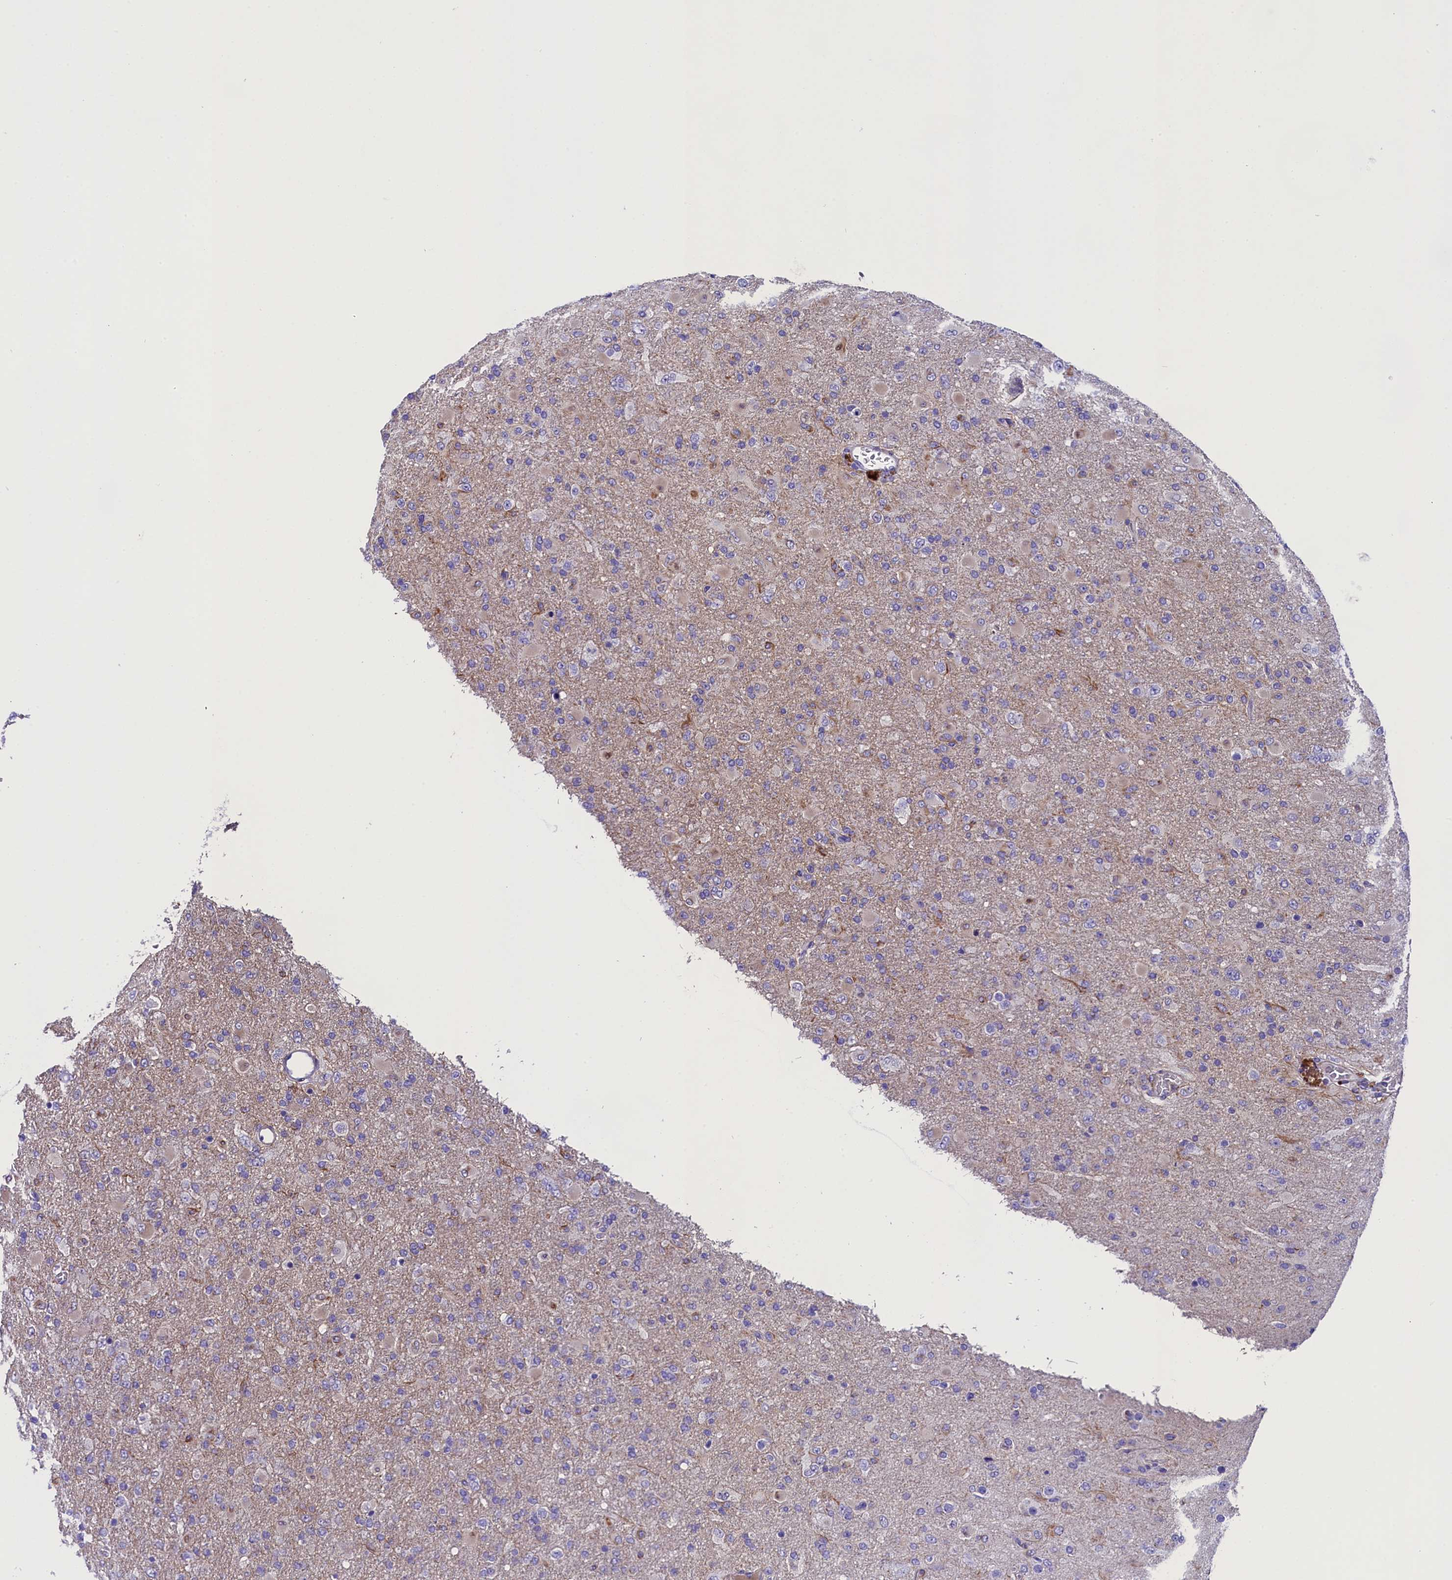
{"staining": {"intensity": "negative", "quantity": "none", "location": "none"}, "tissue": "glioma", "cell_type": "Tumor cells", "image_type": "cancer", "snomed": [{"axis": "morphology", "description": "Glioma, malignant, Low grade"}, {"axis": "topography", "description": "Brain"}], "caption": "An immunohistochemistry (IHC) image of malignant glioma (low-grade) is shown. There is no staining in tumor cells of malignant glioma (low-grade). (DAB immunohistochemistry (IHC) visualized using brightfield microscopy, high magnification).", "gene": "SOD3", "patient": {"sex": "male", "age": 65}}